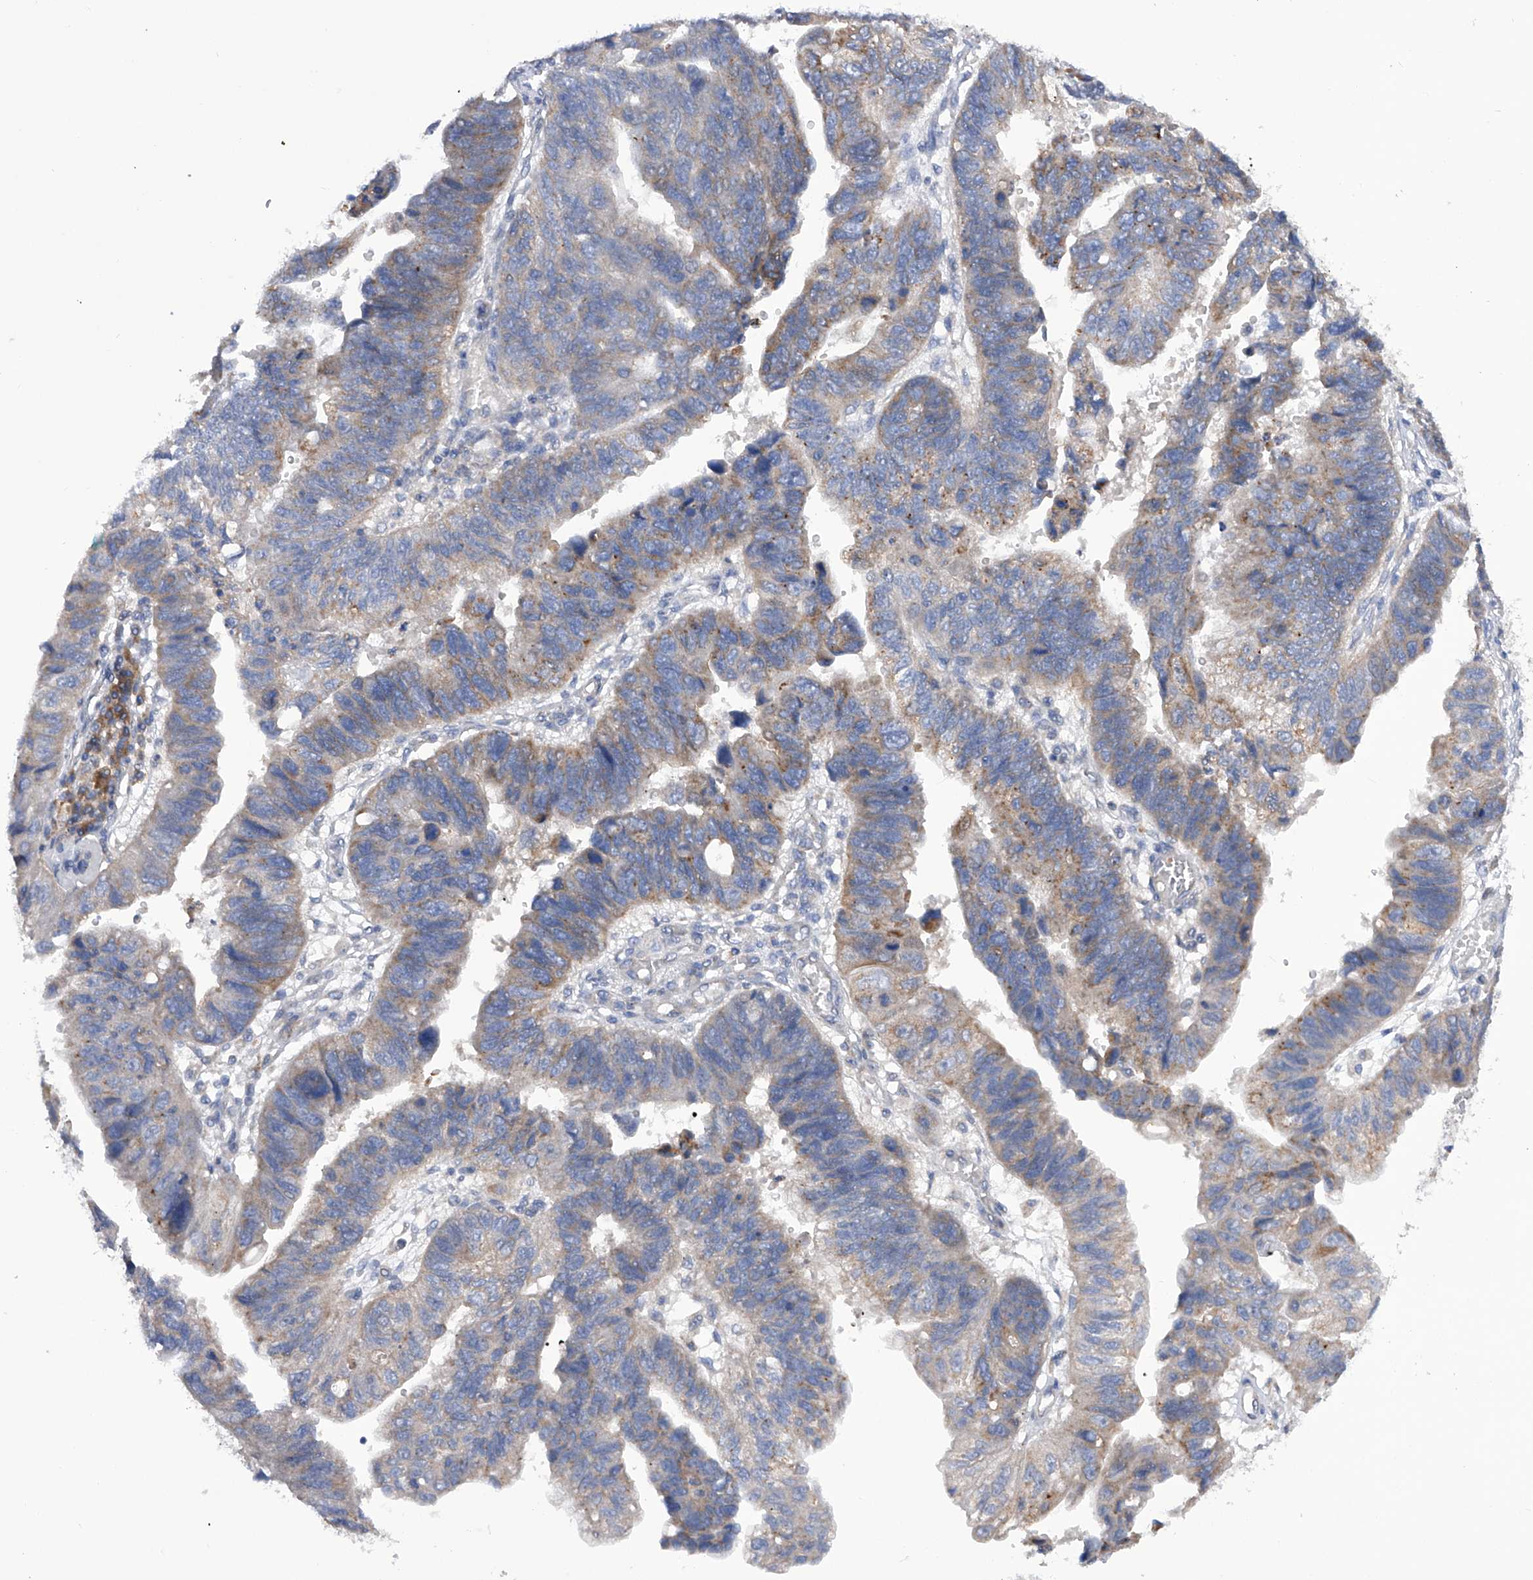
{"staining": {"intensity": "weak", "quantity": "25%-75%", "location": "cytoplasmic/membranous"}, "tissue": "stomach cancer", "cell_type": "Tumor cells", "image_type": "cancer", "snomed": [{"axis": "morphology", "description": "Adenocarcinoma, NOS"}, {"axis": "topography", "description": "Stomach"}], "caption": "High-magnification brightfield microscopy of stomach cancer stained with DAB (brown) and counterstained with hematoxylin (blue). tumor cells exhibit weak cytoplasmic/membranous expression is seen in about25%-75% of cells.", "gene": "MLYCD", "patient": {"sex": "male", "age": 59}}